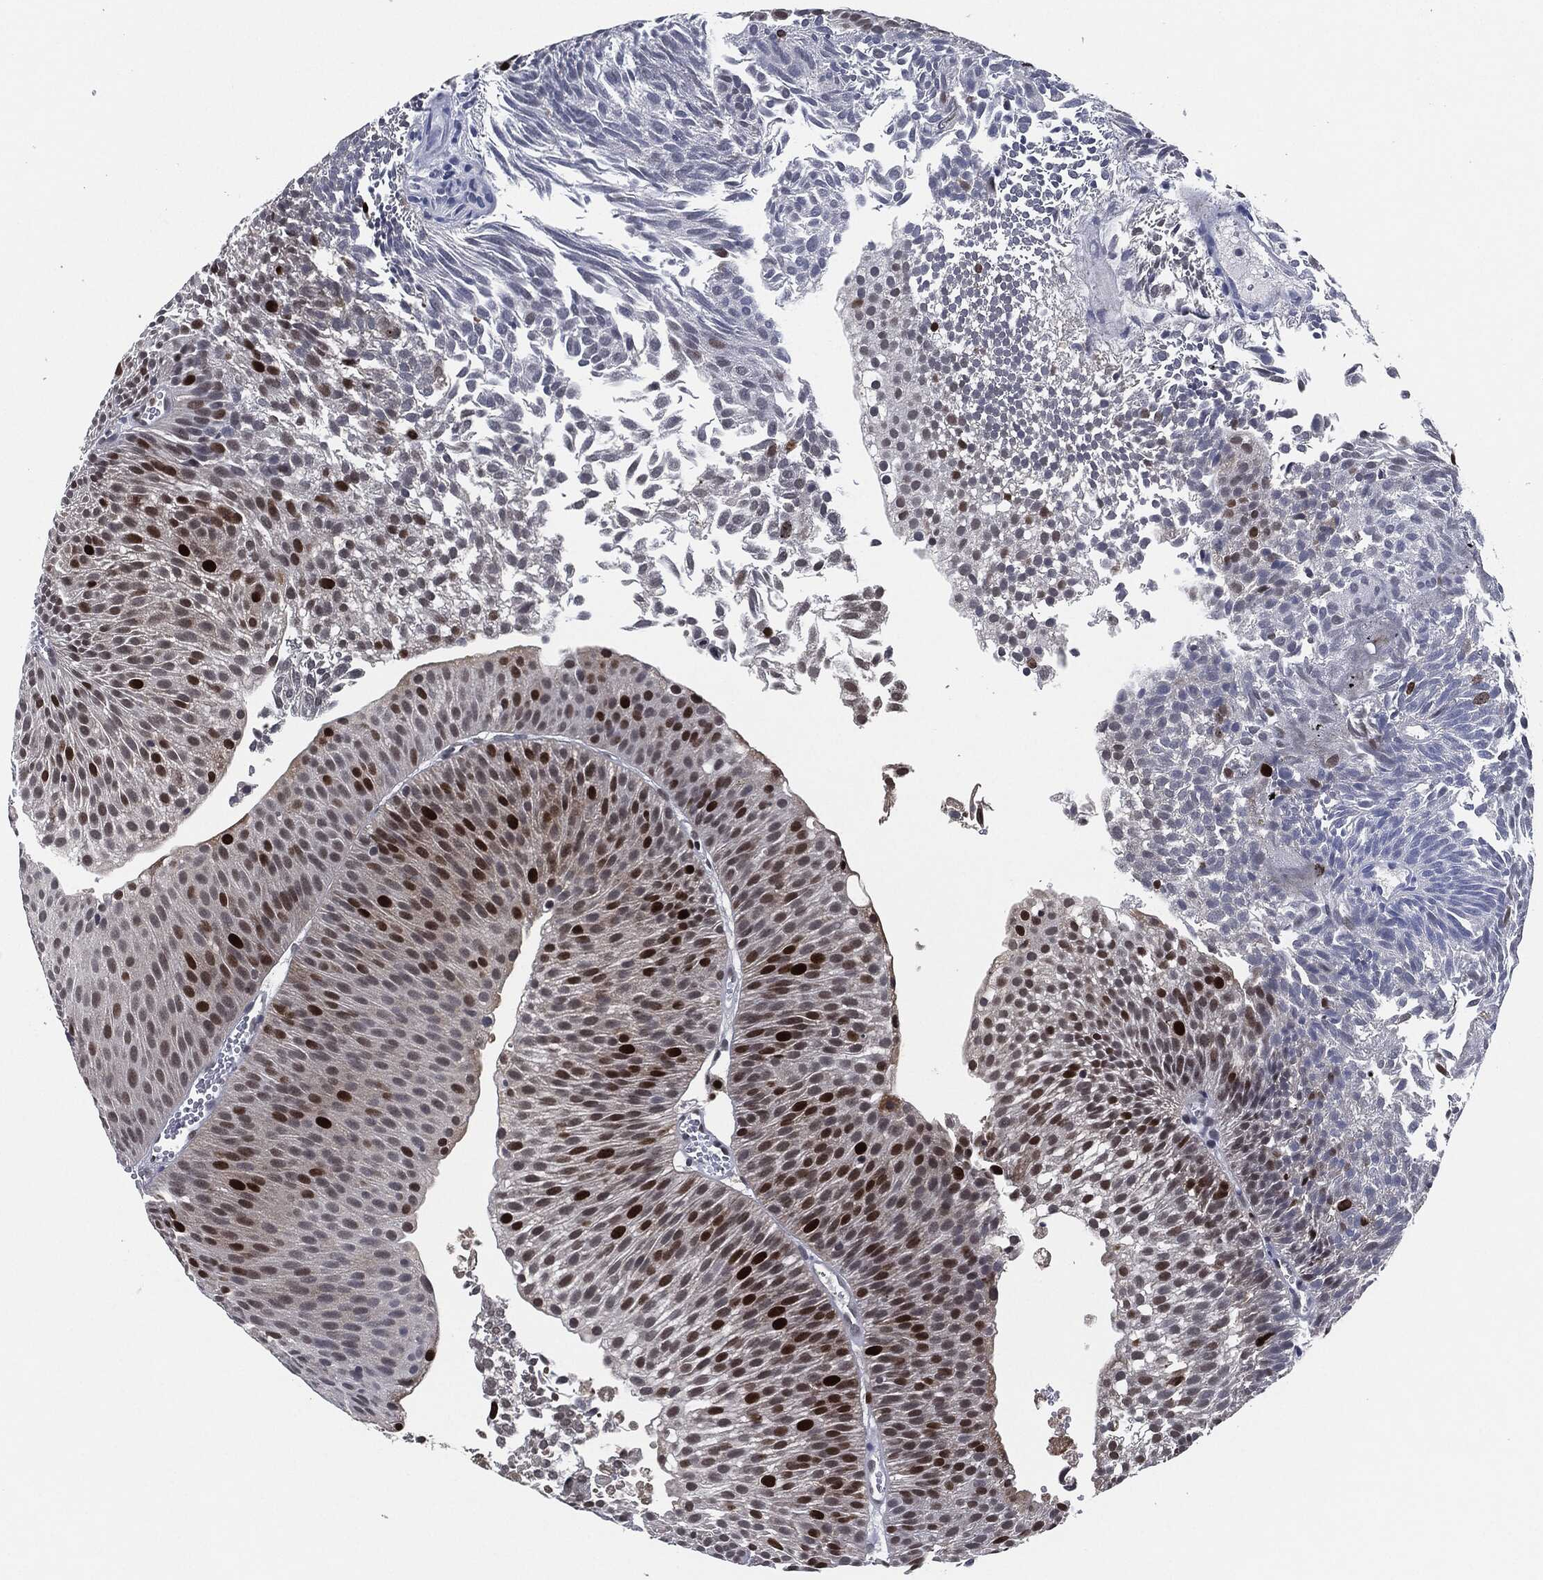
{"staining": {"intensity": "strong", "quantity": "<25%", "location": "nuclear"}, "tissue": "urothelial cancer", "cell_type": "Tumor cells", "image_type": "cancer", "snomed": [{"axis": "morphology", "description": "Urothelial carcinoma, Low grade"}, {"axis": "topography", "description": "Urinary bladder"}], "caption": "Immunohistochemistry (IHC) of urothelial carcinoma (low-grade) displays medium levels of strong nuclear positivity in approximately <25% of tumor cells. (DAB (3,3'-diaminobenzidine) IHC, brown staining for protein, blue staining for nuclei).", "gene": "PCNA", "patient": {"sex": "male", "age": 65}}